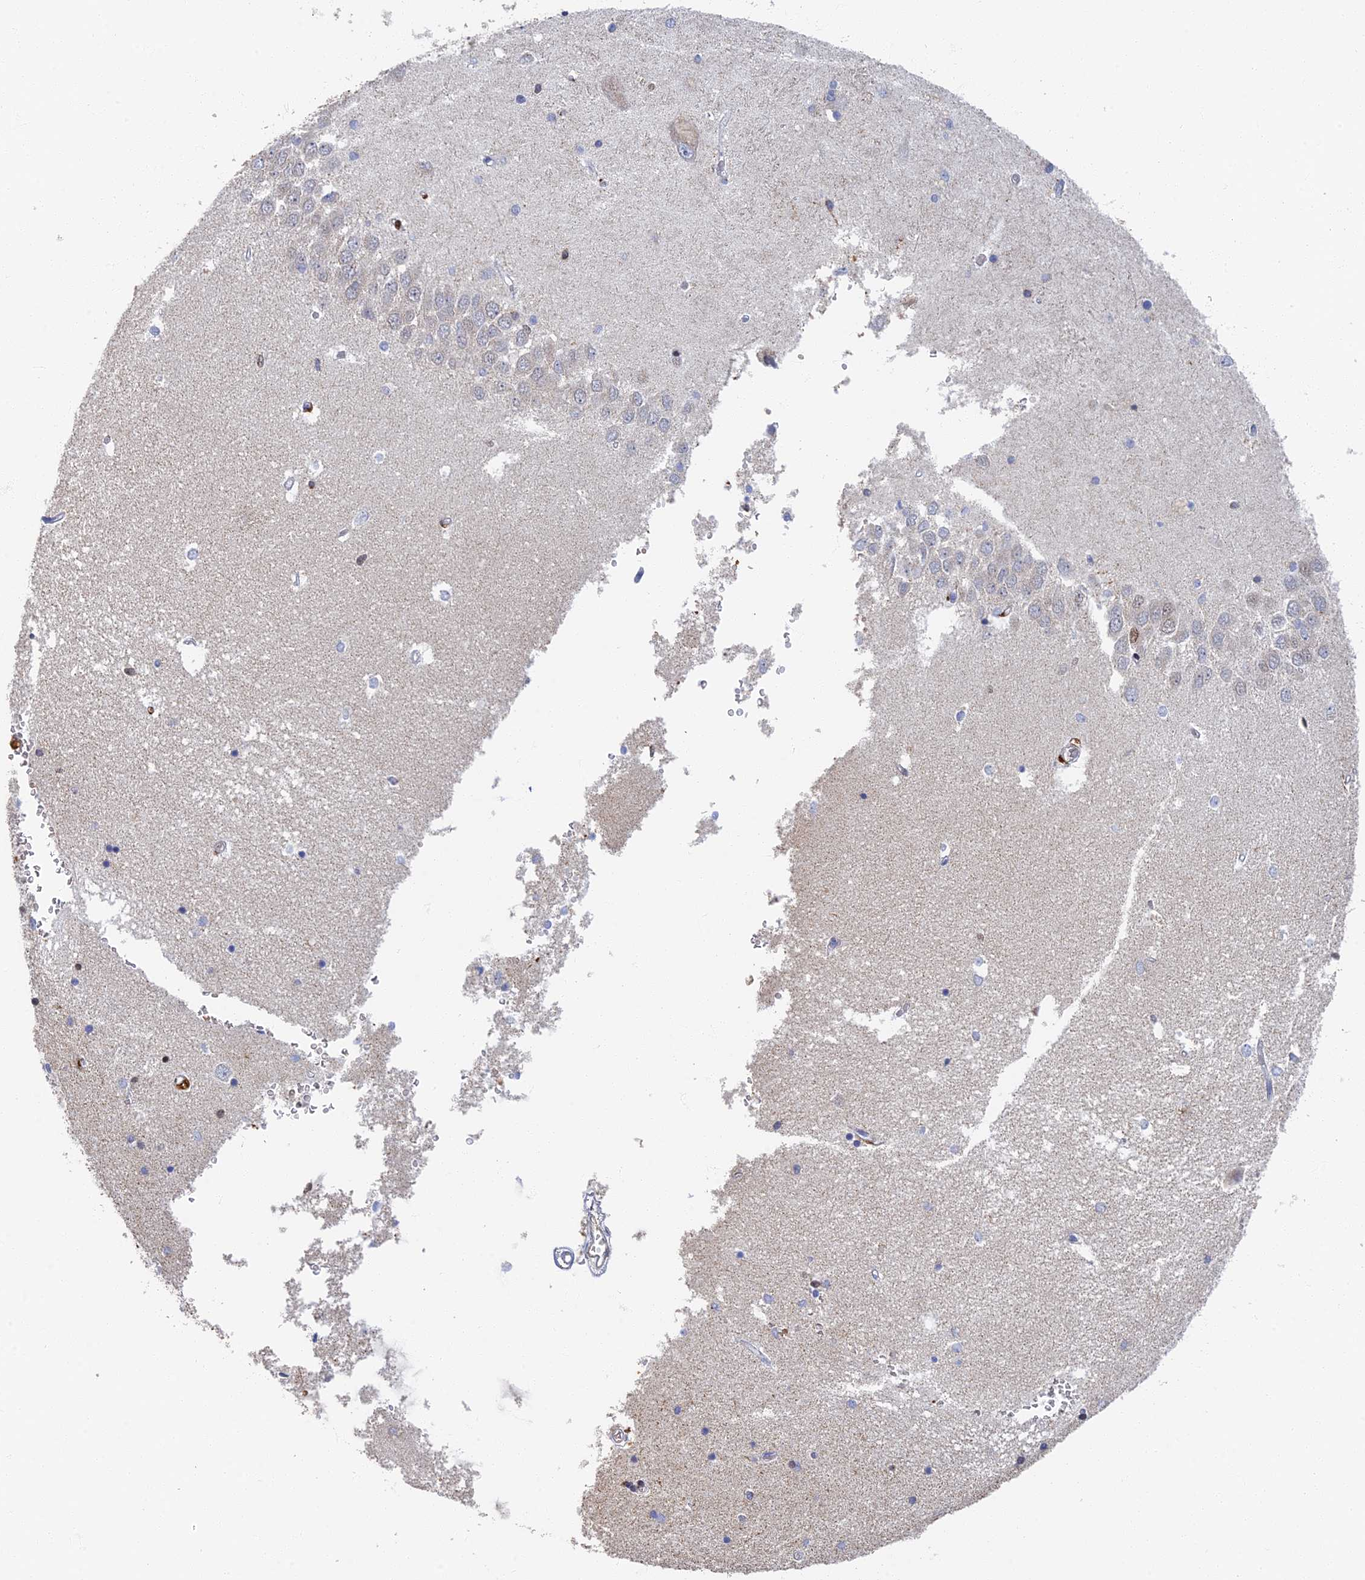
{"staining": {"intensity": "negative", "quantity": "none", "location": "none"}, "tissue": "hippocampus", "cell_type": "Glial cells", "image_type": "normal", "snomed": [{"axis": "morphology", "description": "Normal tissue, NOS"}, {"axis": "topography", "description": "Hippocampus"}], "caption": "Glial cells show no significant positivity in normal hippocampus.", "gene": "GPATCH1", "patient": {"sex": "male", "age": 45}}